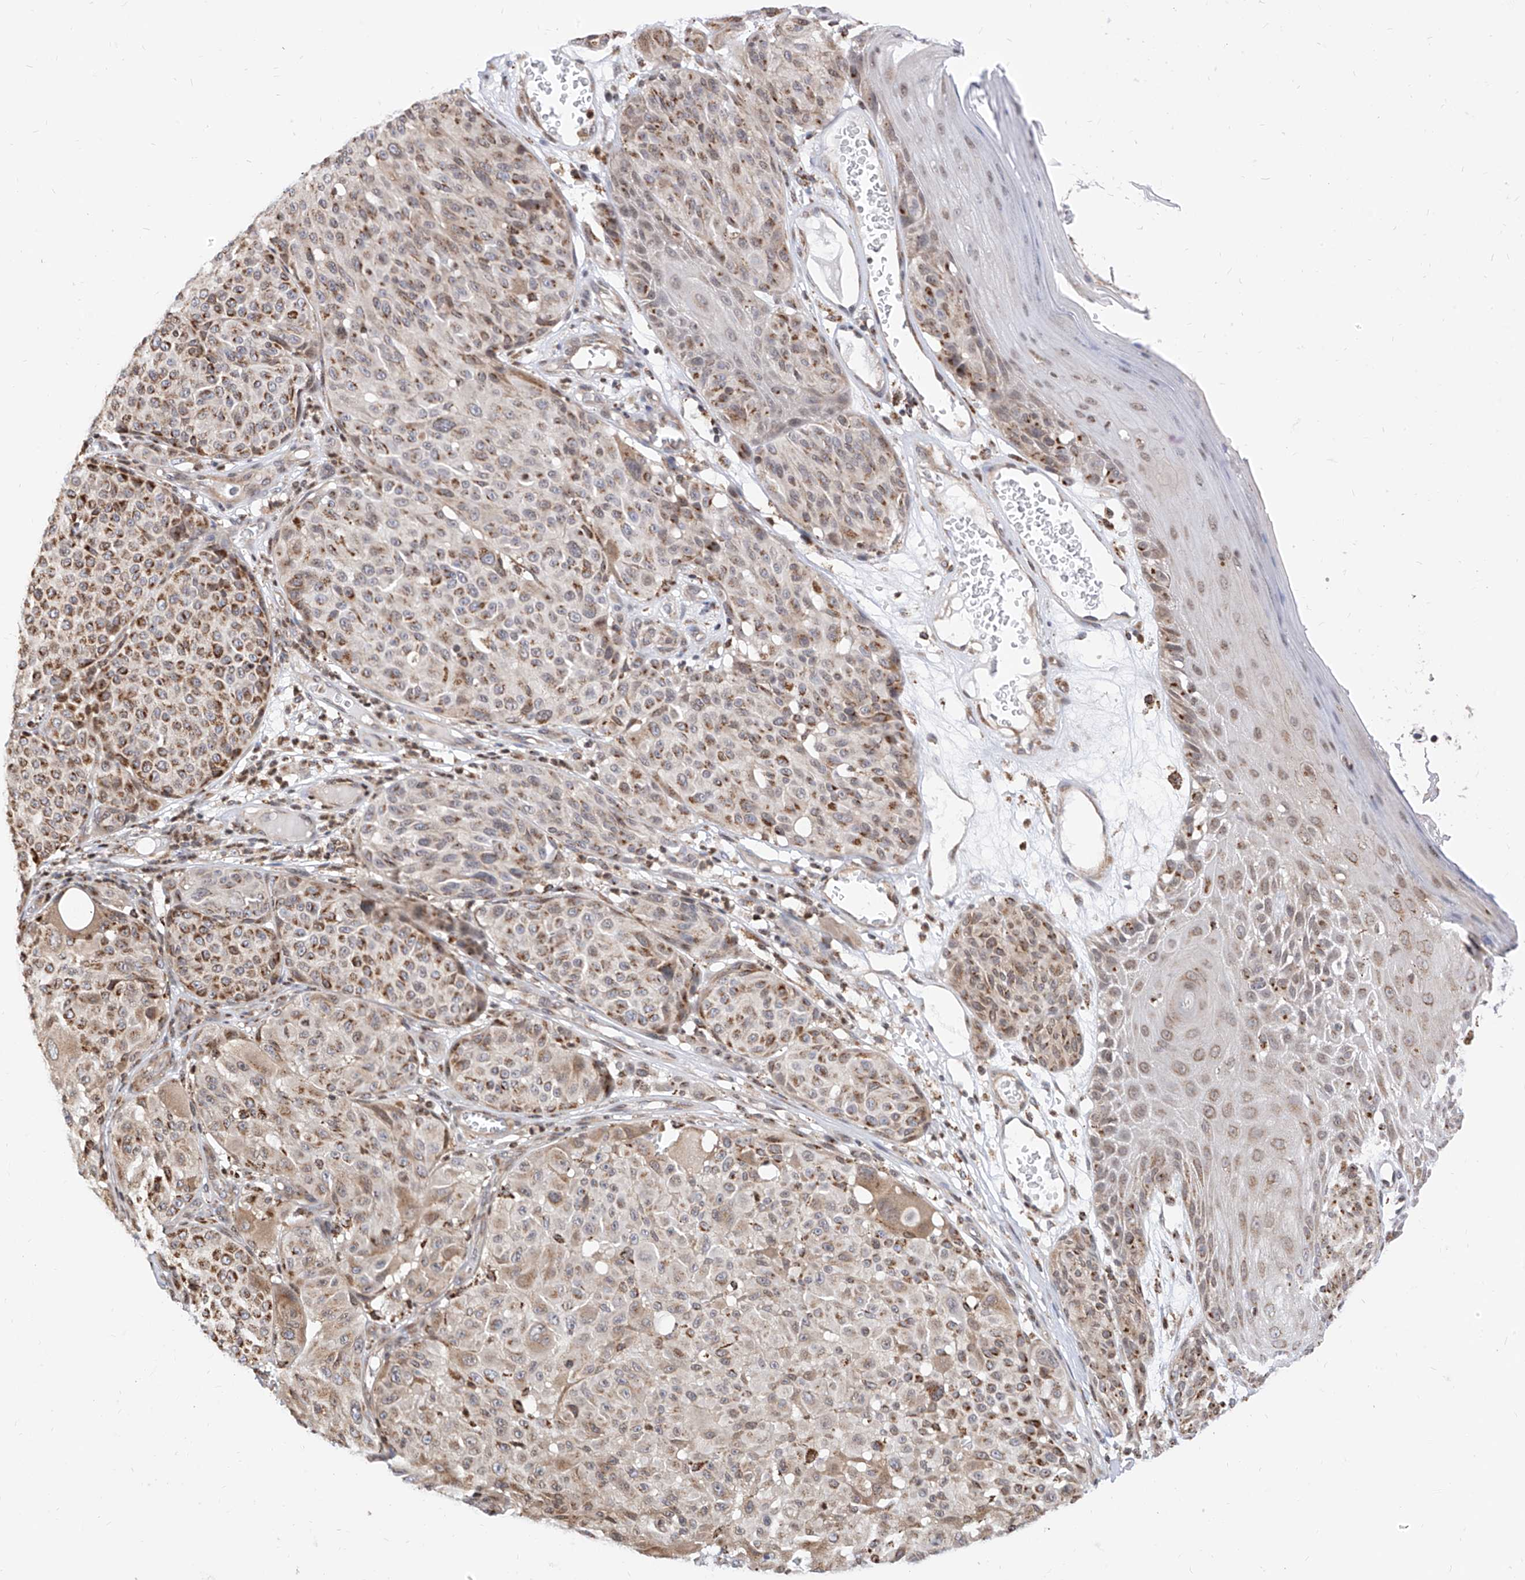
{"staining": {"intensity": "moderate", "quantity": ">75%", "location": "cytoplasmic/membranous"}, "tissue": "melanoma", "cell_type": "Tumor cells", "image_type": "cancer", "snomed": [{"axis": "morphology", "description": "Malignant melanoma, NOS"}, {"axis": "topography", "description": "Skin"}], "caption": "An image showing moderate cytoplasmic/membranous staining in approximately >75% of tumor cells in melanoma, as visualized by brown immunohistochemical staining.", "gene": "TTLL8", "patient": {"sex": "male", "age": 83}}